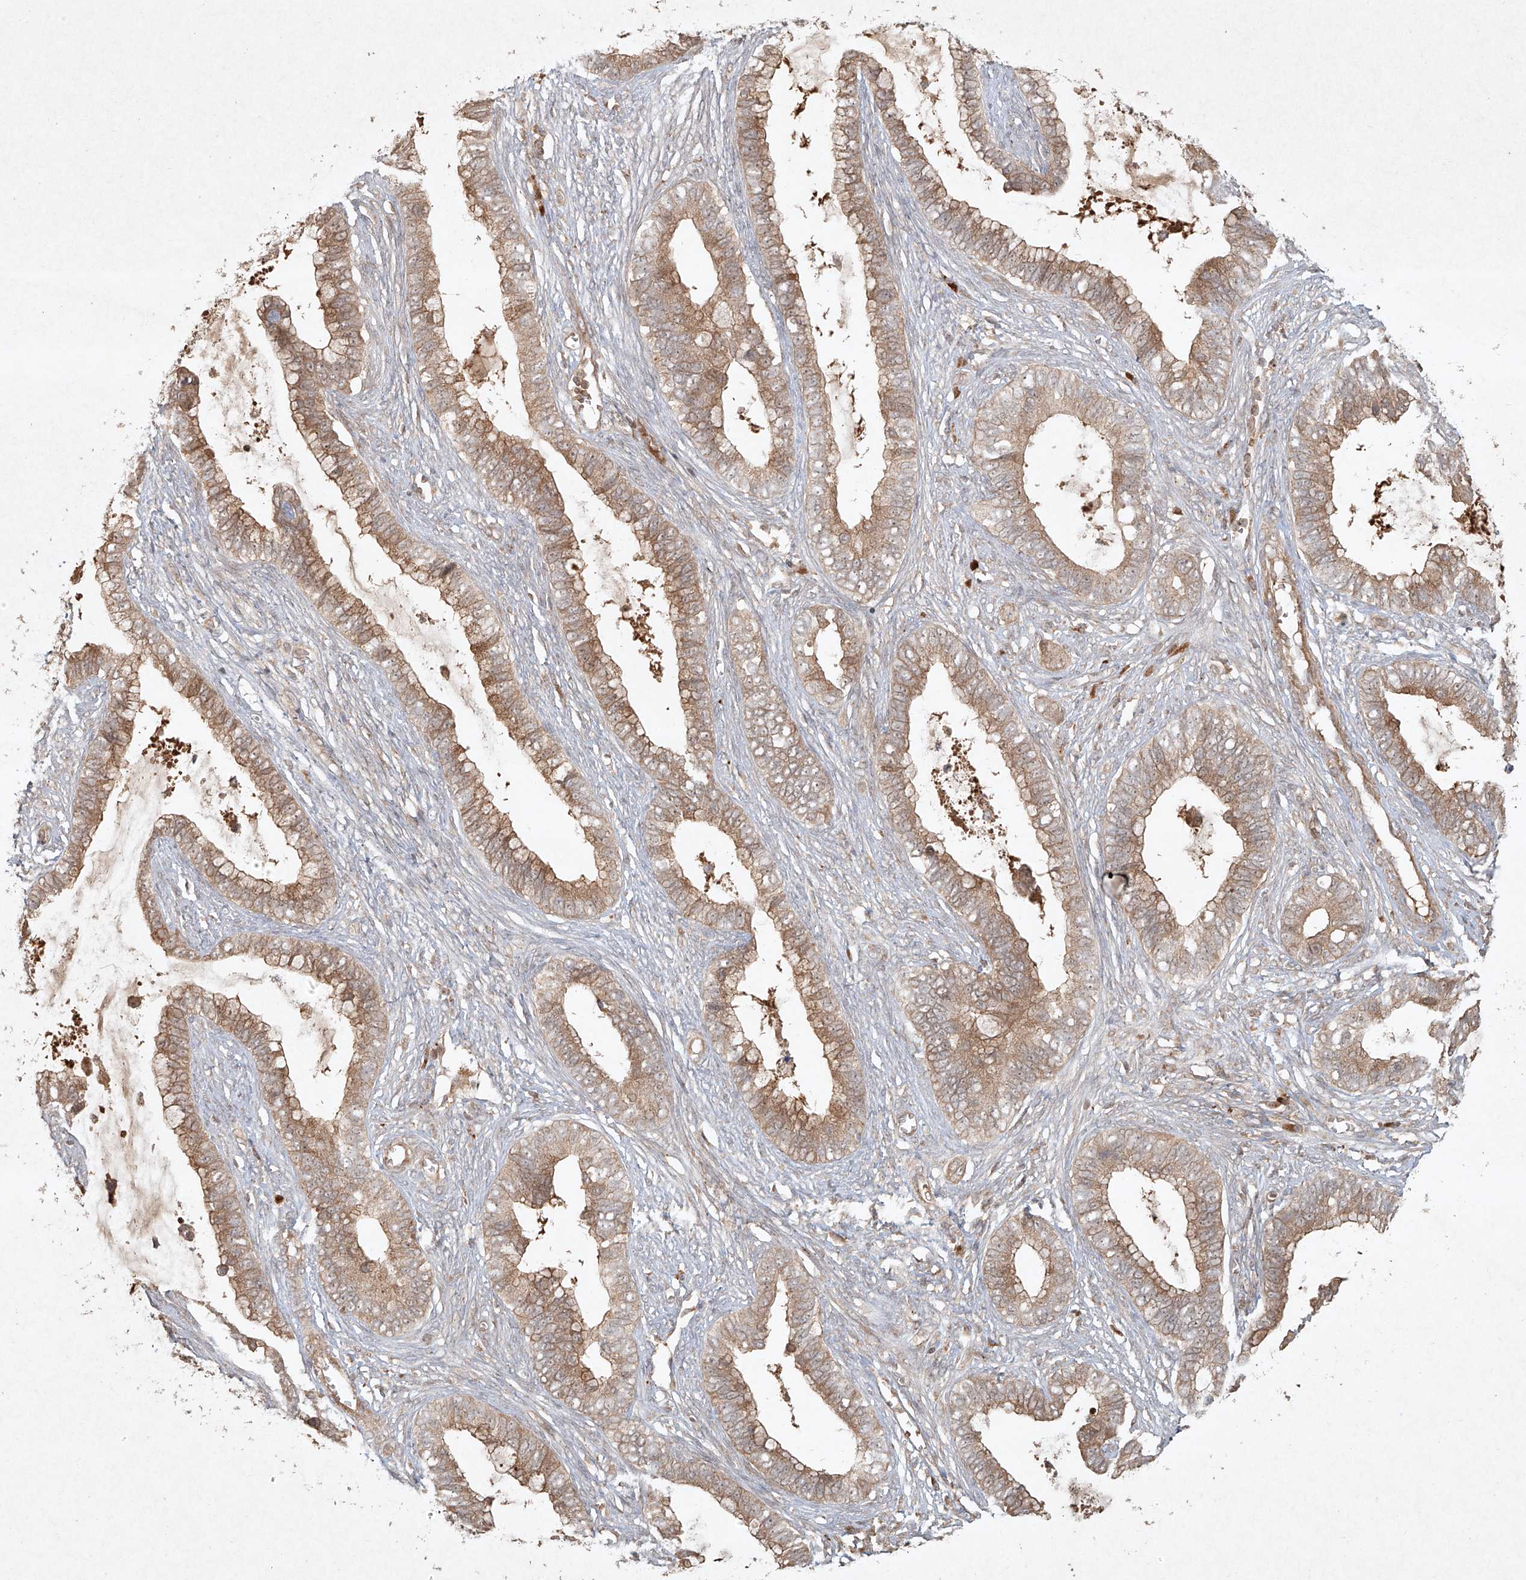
{"staining": {"intensity": "moderate", "quantity": ">75%", "location": "cytoplasmic/membranous"}, "tissue": "cervical cancer", "cell_type": "Tumor cells", "image_type": "cancer", "snomed": [{"axis": "morphology", "description": "Adenocarcinoma, NOS"}, {"axis": "topography", "description": "Cervix"}], "caption": "Immunohistochemistry of cervical adenocarcinoma demonstrates medium levels of moderate cytoplasmic/membranous staining in approximately >75% of tumor cells.", "gene": "CYYR1", "patient": {"sex": "female", "age": 44}}